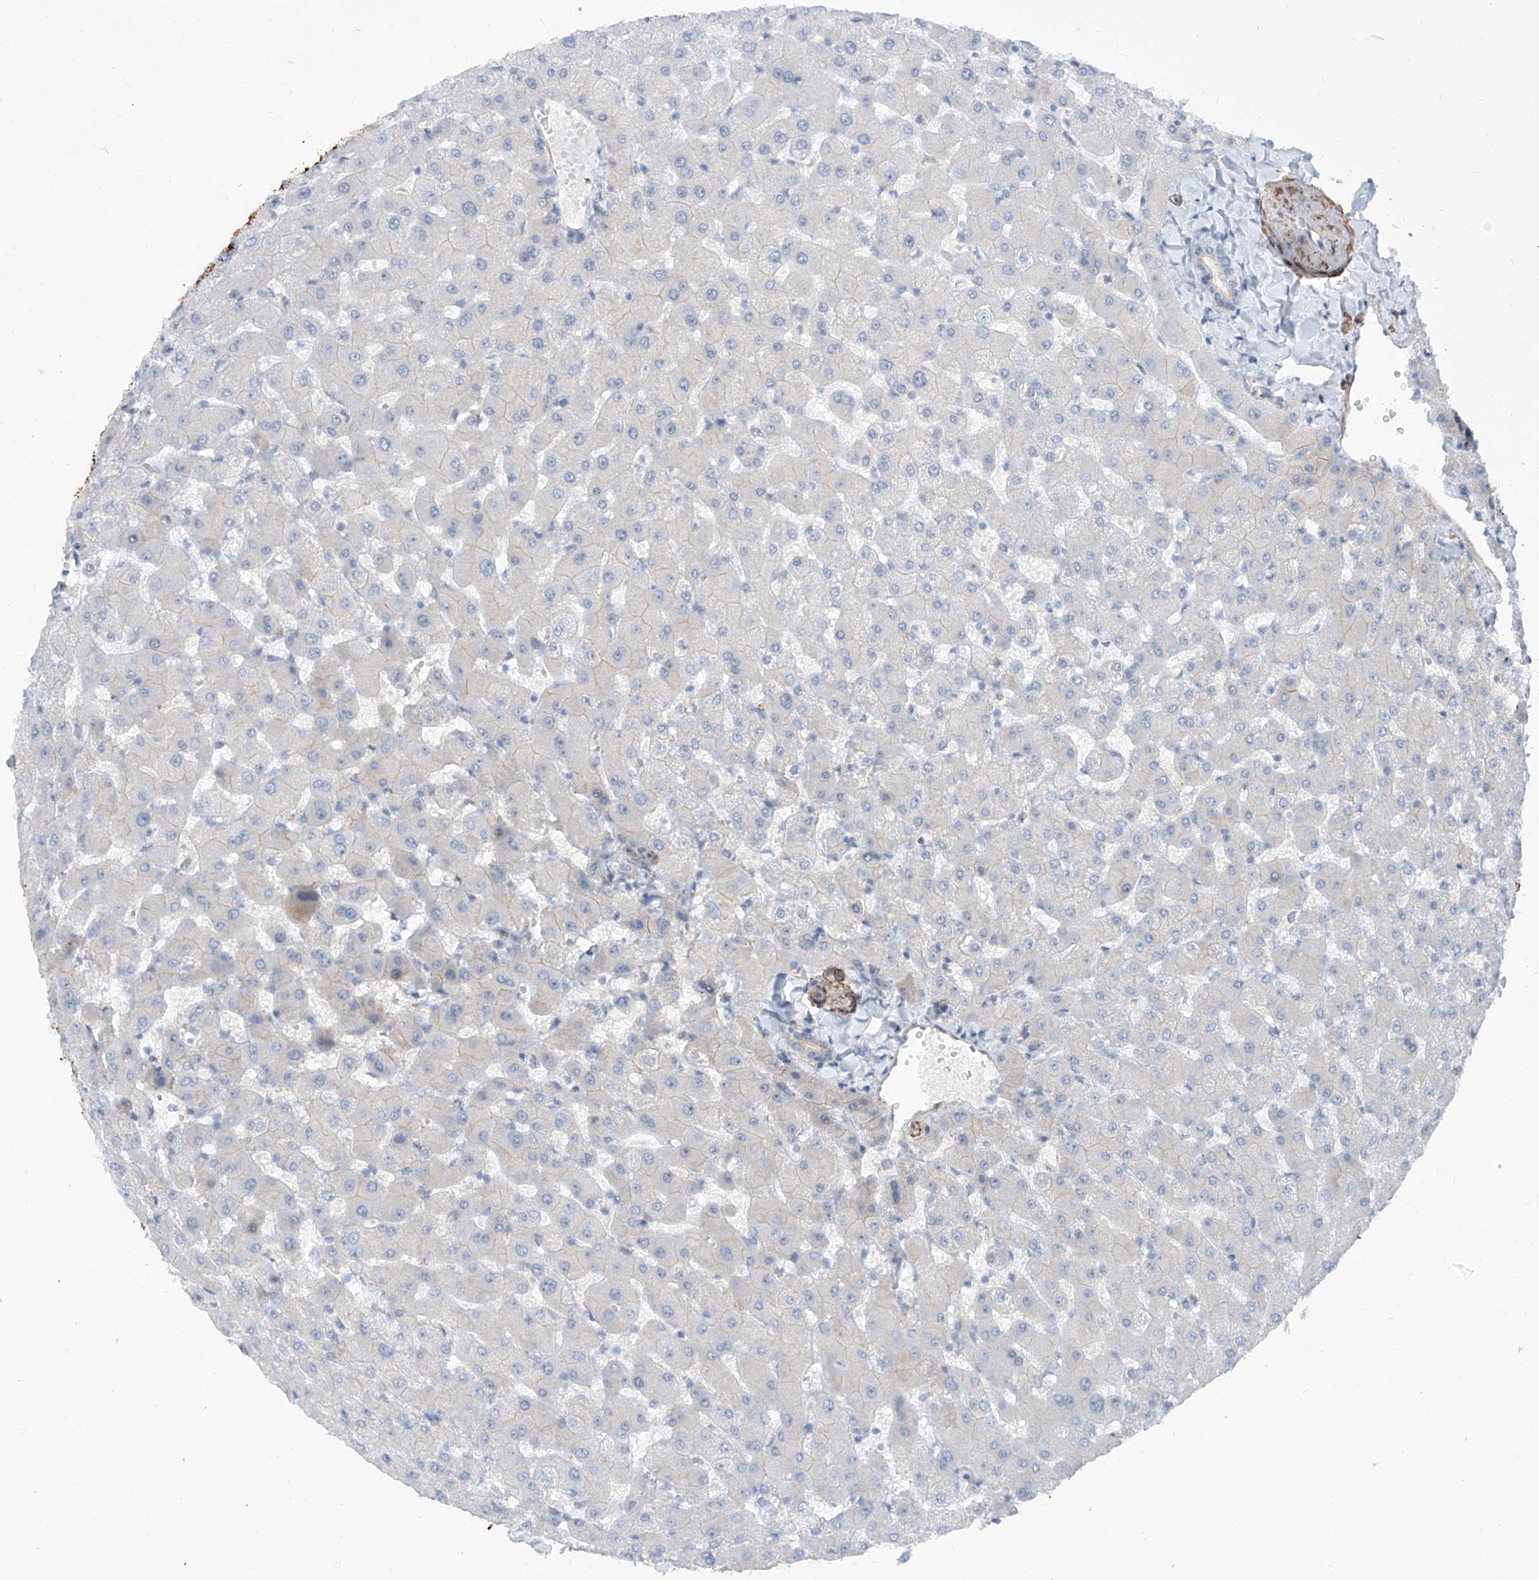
{"staining": {"intensity": "negative", "quantity": "none", "location": "none"}, "tissue": "liver", "cell_type": "Cholangiocytes", "image_type": "normal", "snomed": [{"axis": "morphology", "description": "Normal tissue, NOS"}, {"axis": "topography", "description": "Liver"}], "caption": "DAB immunohistochemical staining of unremarkable liver demonstrates no significant staining in cholangiocytes.", "gene": "ZNF490", "patient": {"sex": "female", "age": 63}}